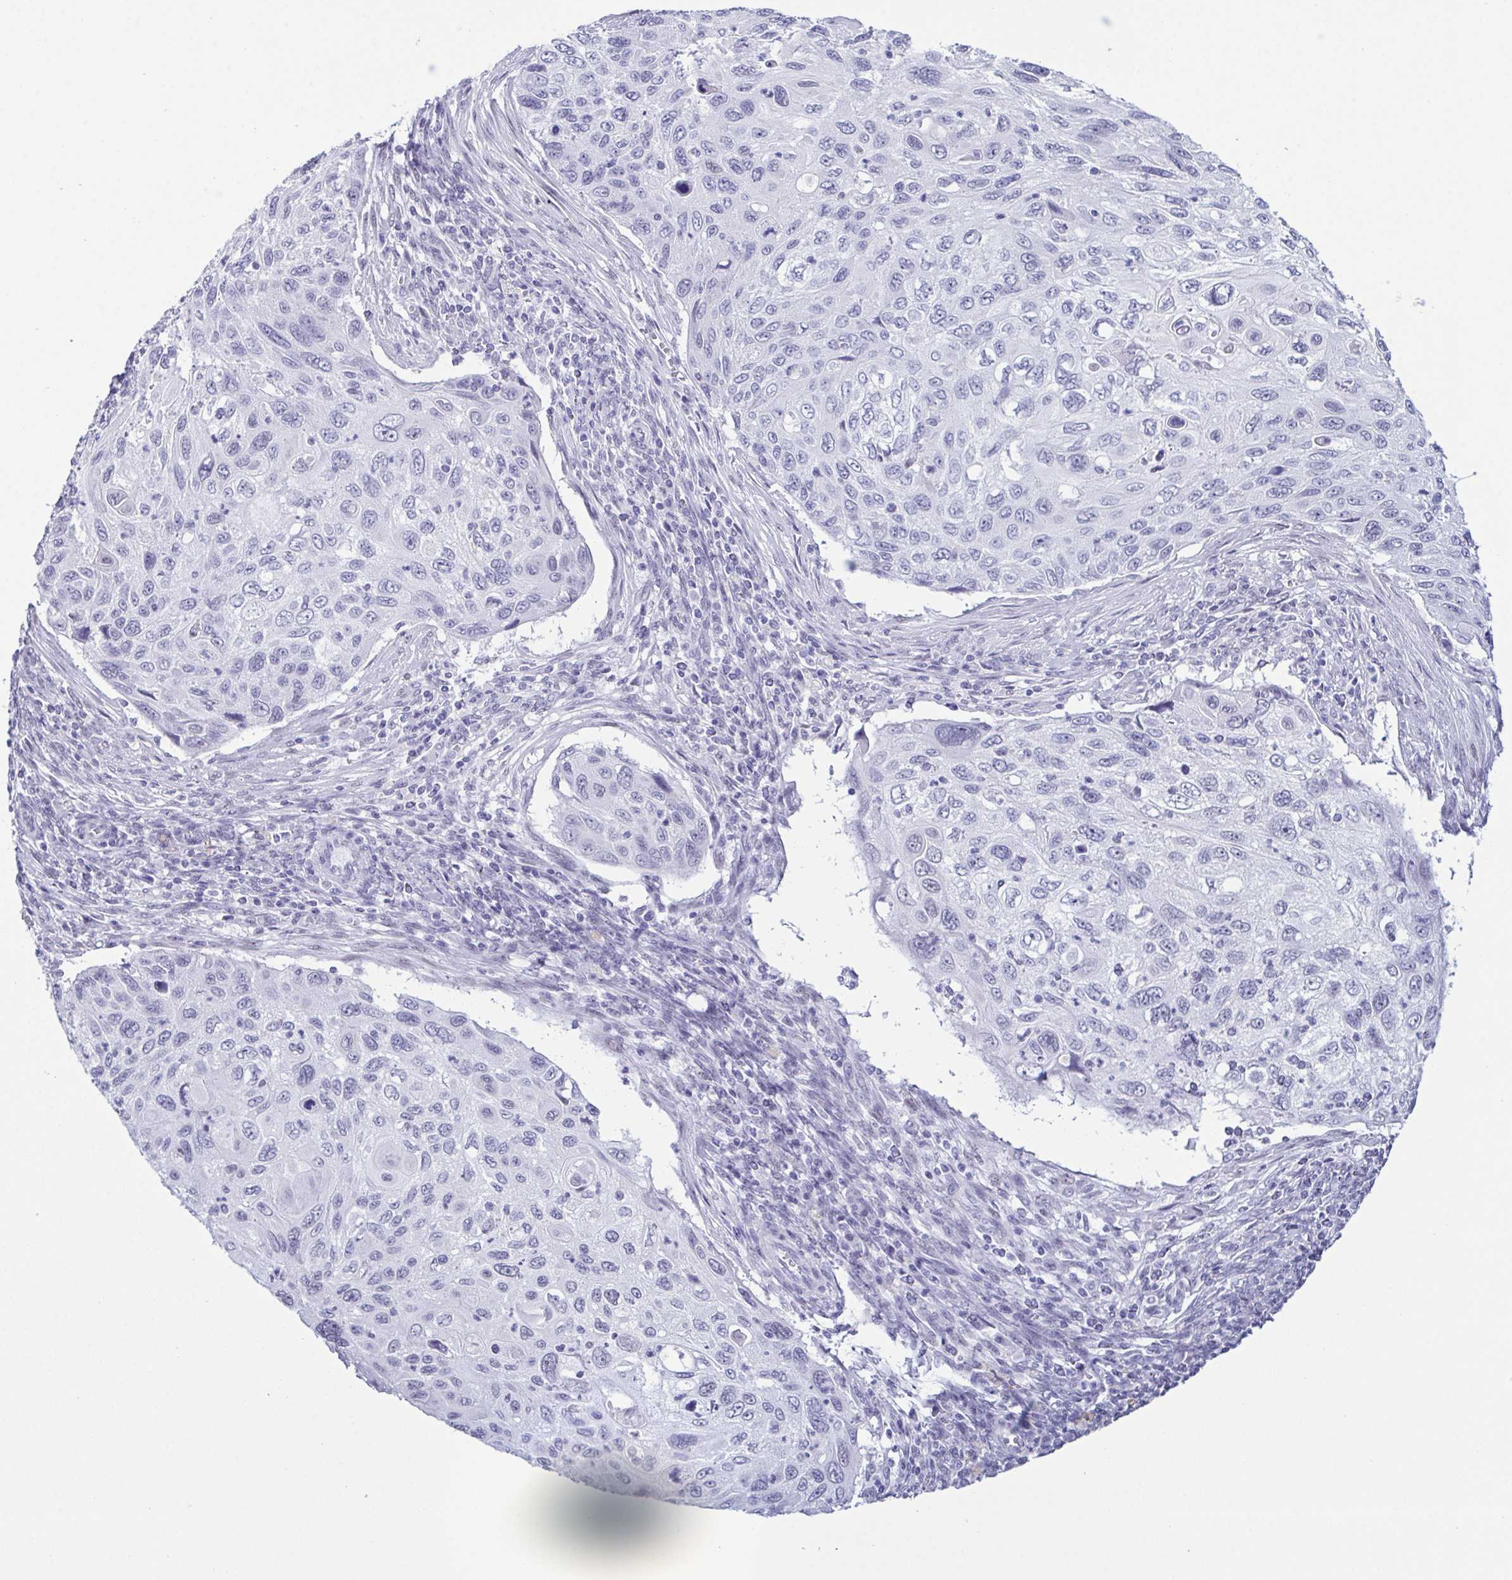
{"staining": {"intensity": "negative", "quantity": "none", "location": "none"}, "tissue": "cervical cancer", "cell_type": "Tumor cells", "image_type": "cancer", "snomed": [{"axis": "morphology", "description": "Squamous cell carcinoma, NOS"}, {"axis": "topography", "description": "Cervix"}], "caption": "Tumor cells are negative for protein expression in human squamous cell carcinoma (cervical).", "gene": "SUGP2", "patient": {"sex": "female", "age": 70}}